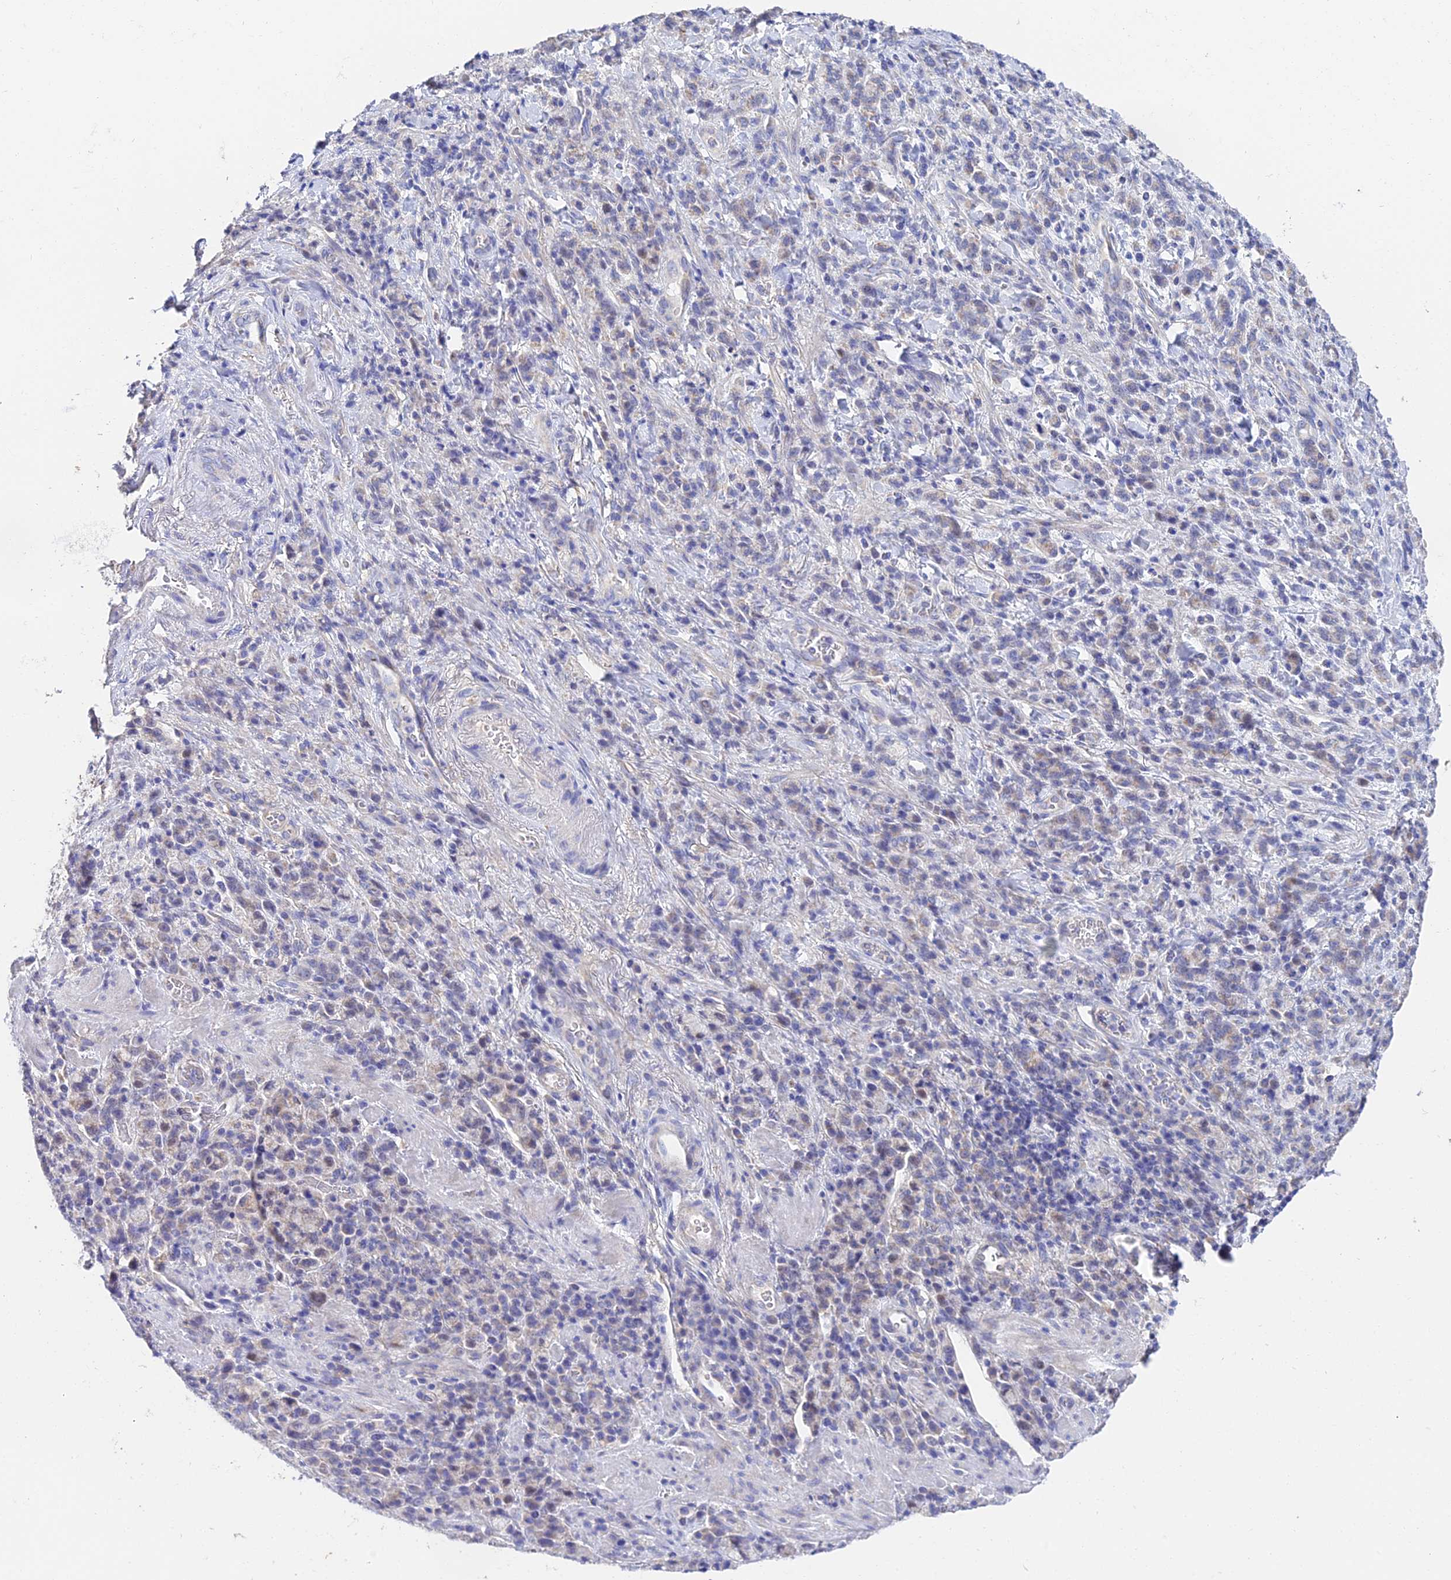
{"staining": {"intensity": "negative", "quantity": "none", "location": "none"}, "tissue": "stomach cancer", "cell_type": "Tumor cells", "image_type": "cancer", "snomed": [{"axis": "morphology", "description": "Adenocarcinoma, NOS"}, {"axis": "topography", "description": "Stomach"}], "caption": "DAB (3,3'-diaminobenzidine) immunohistochemical staining of human stomach cancer reveals no significant positivity in tumor cells.", "gene": "PPP2R2C", "patient": {"sex": "male", "age": 76}}